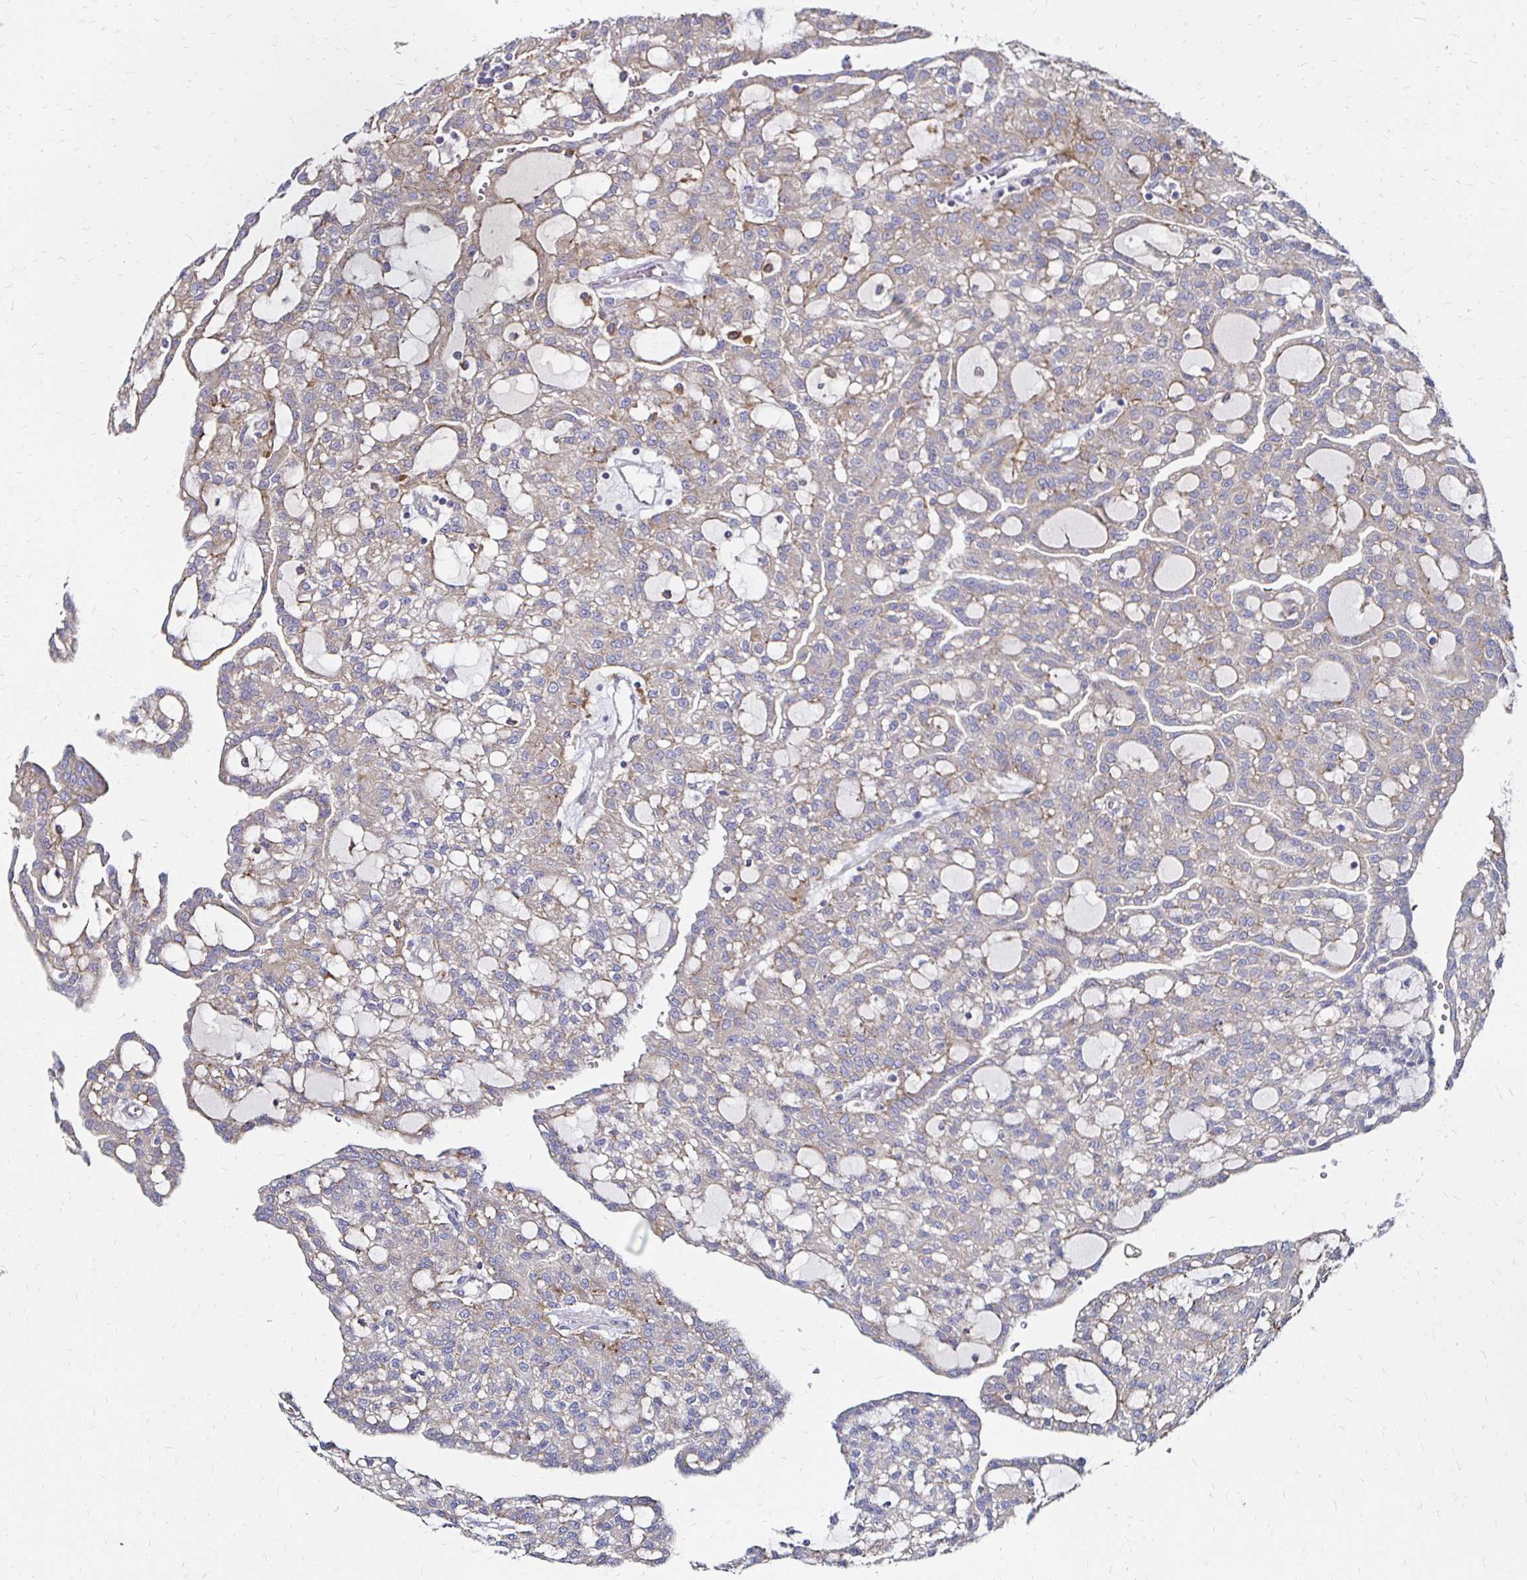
{"staining": {"intensity": "weak", "quantity": "<25%", "location": "cytoplasmic/membranous"}, "tissue": "renal cancer", "cell_type": "Tumor cells", "image_type": "cancer", "snomed": [{"axis": "morphology", "description": "Adenocarcinoma, NOS"}, {"axis": "topography", "description": "Kidney"}], "caption": "Photomicrograph shows no protein expression in tumor cells of renal cancer (adenocarcinoma) tissue.", "gene": "NCSTN", "patient": {"sex": "male", "age": 63}}